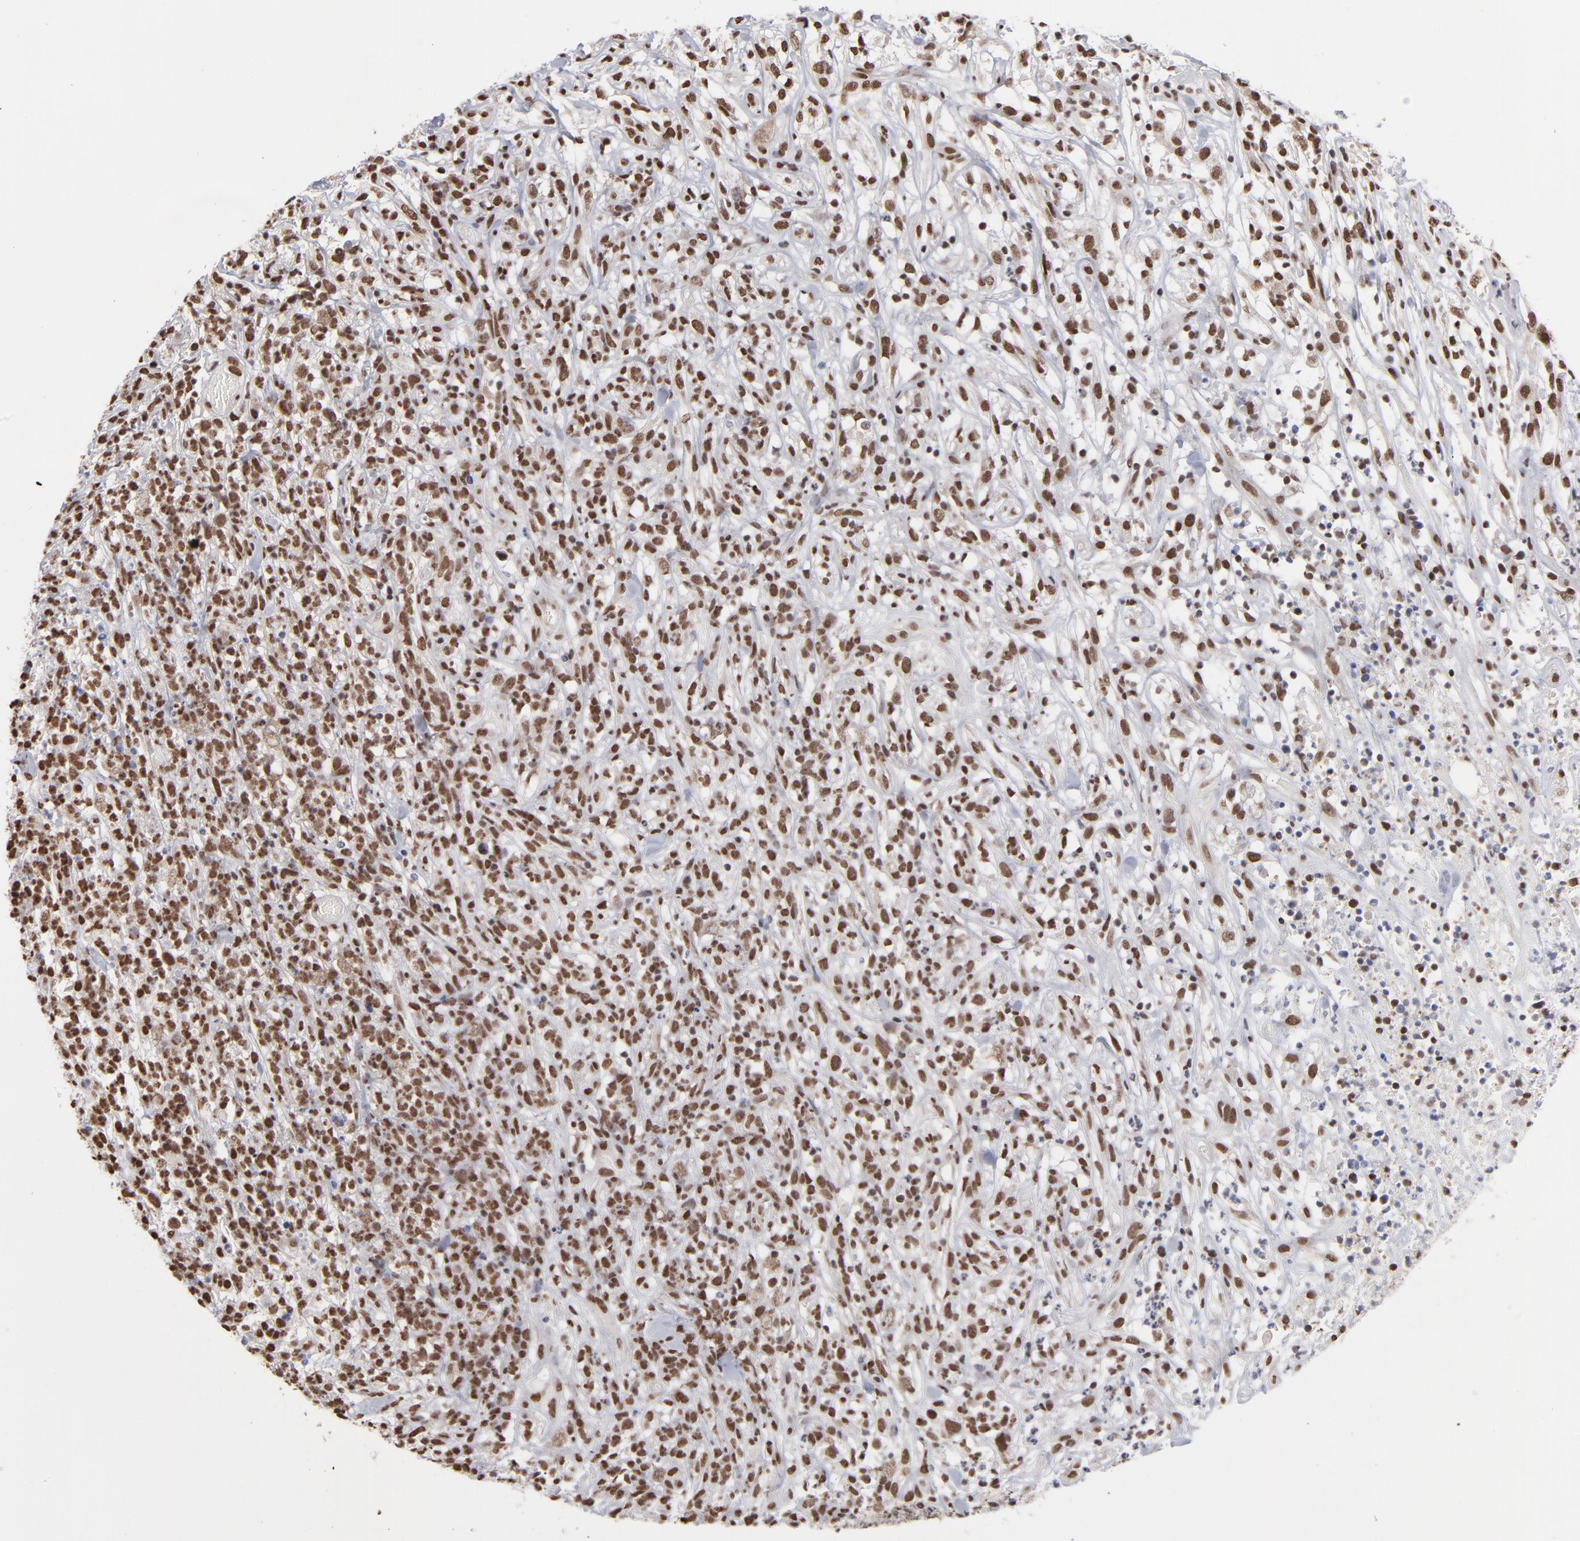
{"staining": {"intensity": "strong", "quantity": ">75%", "location": "nuclear"}, "tissue": "lymphoma", "cell_type": "Tumor cells", "image_type": "cancer", "snomed": [{"axis": "morphology", "description": "Malignant lymphoma, non-Hodgkin's type, High grade"}, {"axis": "topography", "description": "Lymph node"}], "caption": "Brown immunohistochemical staining in human high-grade malignant lymphoma, non-Hodgkin's type demonstrates strong nuclear staining in approximately >75% of tumor cells.", "gene": "ZNF3", "patient": {"sex": "female", "age": 73}}